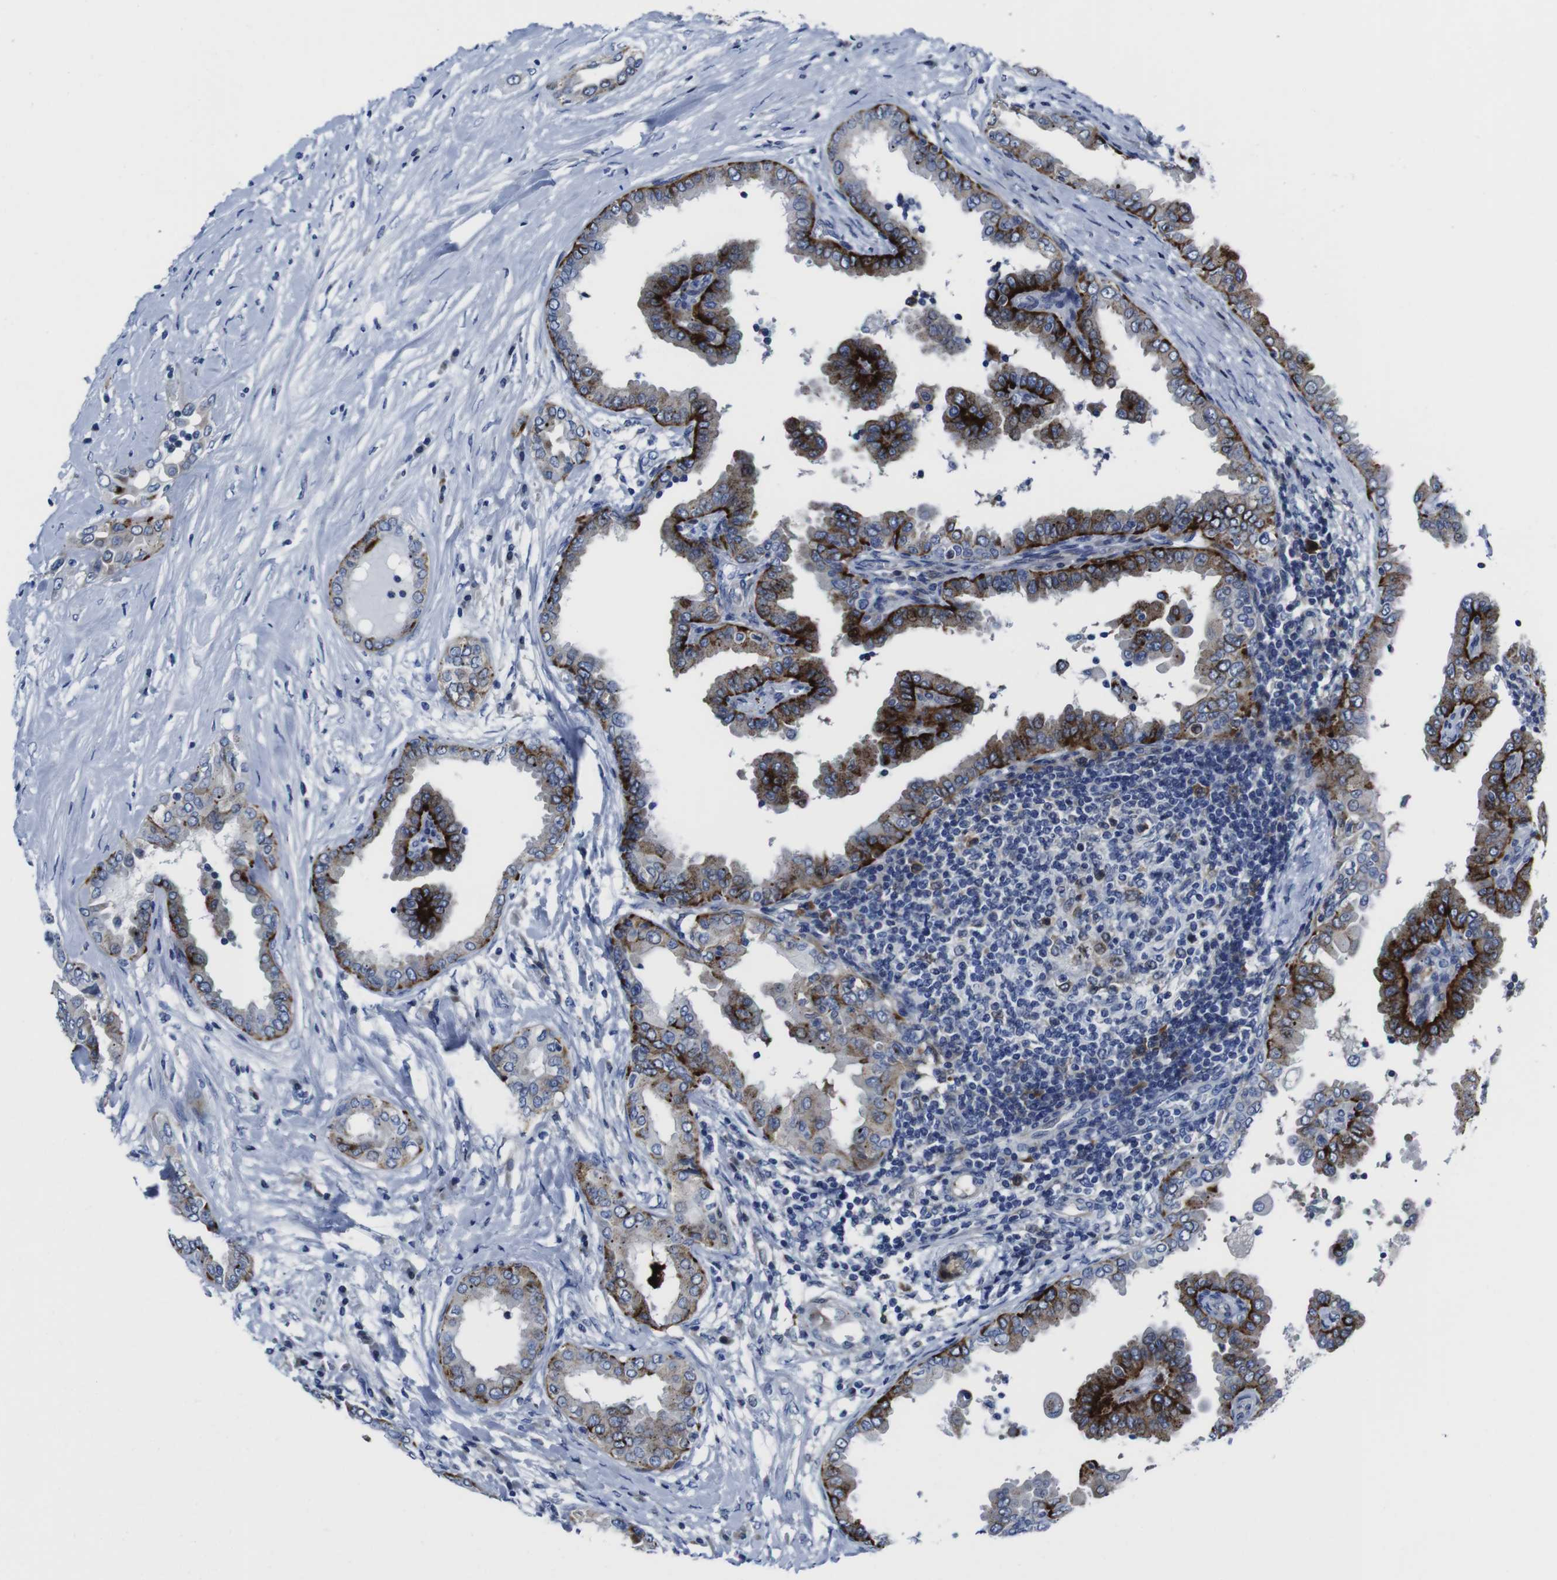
{"staining": {"intensity": "moderate", "quantity": ">75%", "location": "cytoplasmic/membranous"}, "tissue": "thyroid cancer", "cell_type": "Tumor cells", "image_type": "cancer", "snomed": [{"axis": "morphology", "description": "Papillary adenocarcinoma, NOS"}, {"axis": "topography", "description": "Thyroid gland"}], "caption": "This image reveals thyroid cancer (papillary adenocarcinoma) stained with immunohistochemistry to label a protein in brown. The cytoplasmic/membranous of tumor cells show moderate positivity for the protein. Nuclei are counter-stained blue.", "gene": "EIF4A1", "patient": {"sex": "male", "age": 33}}